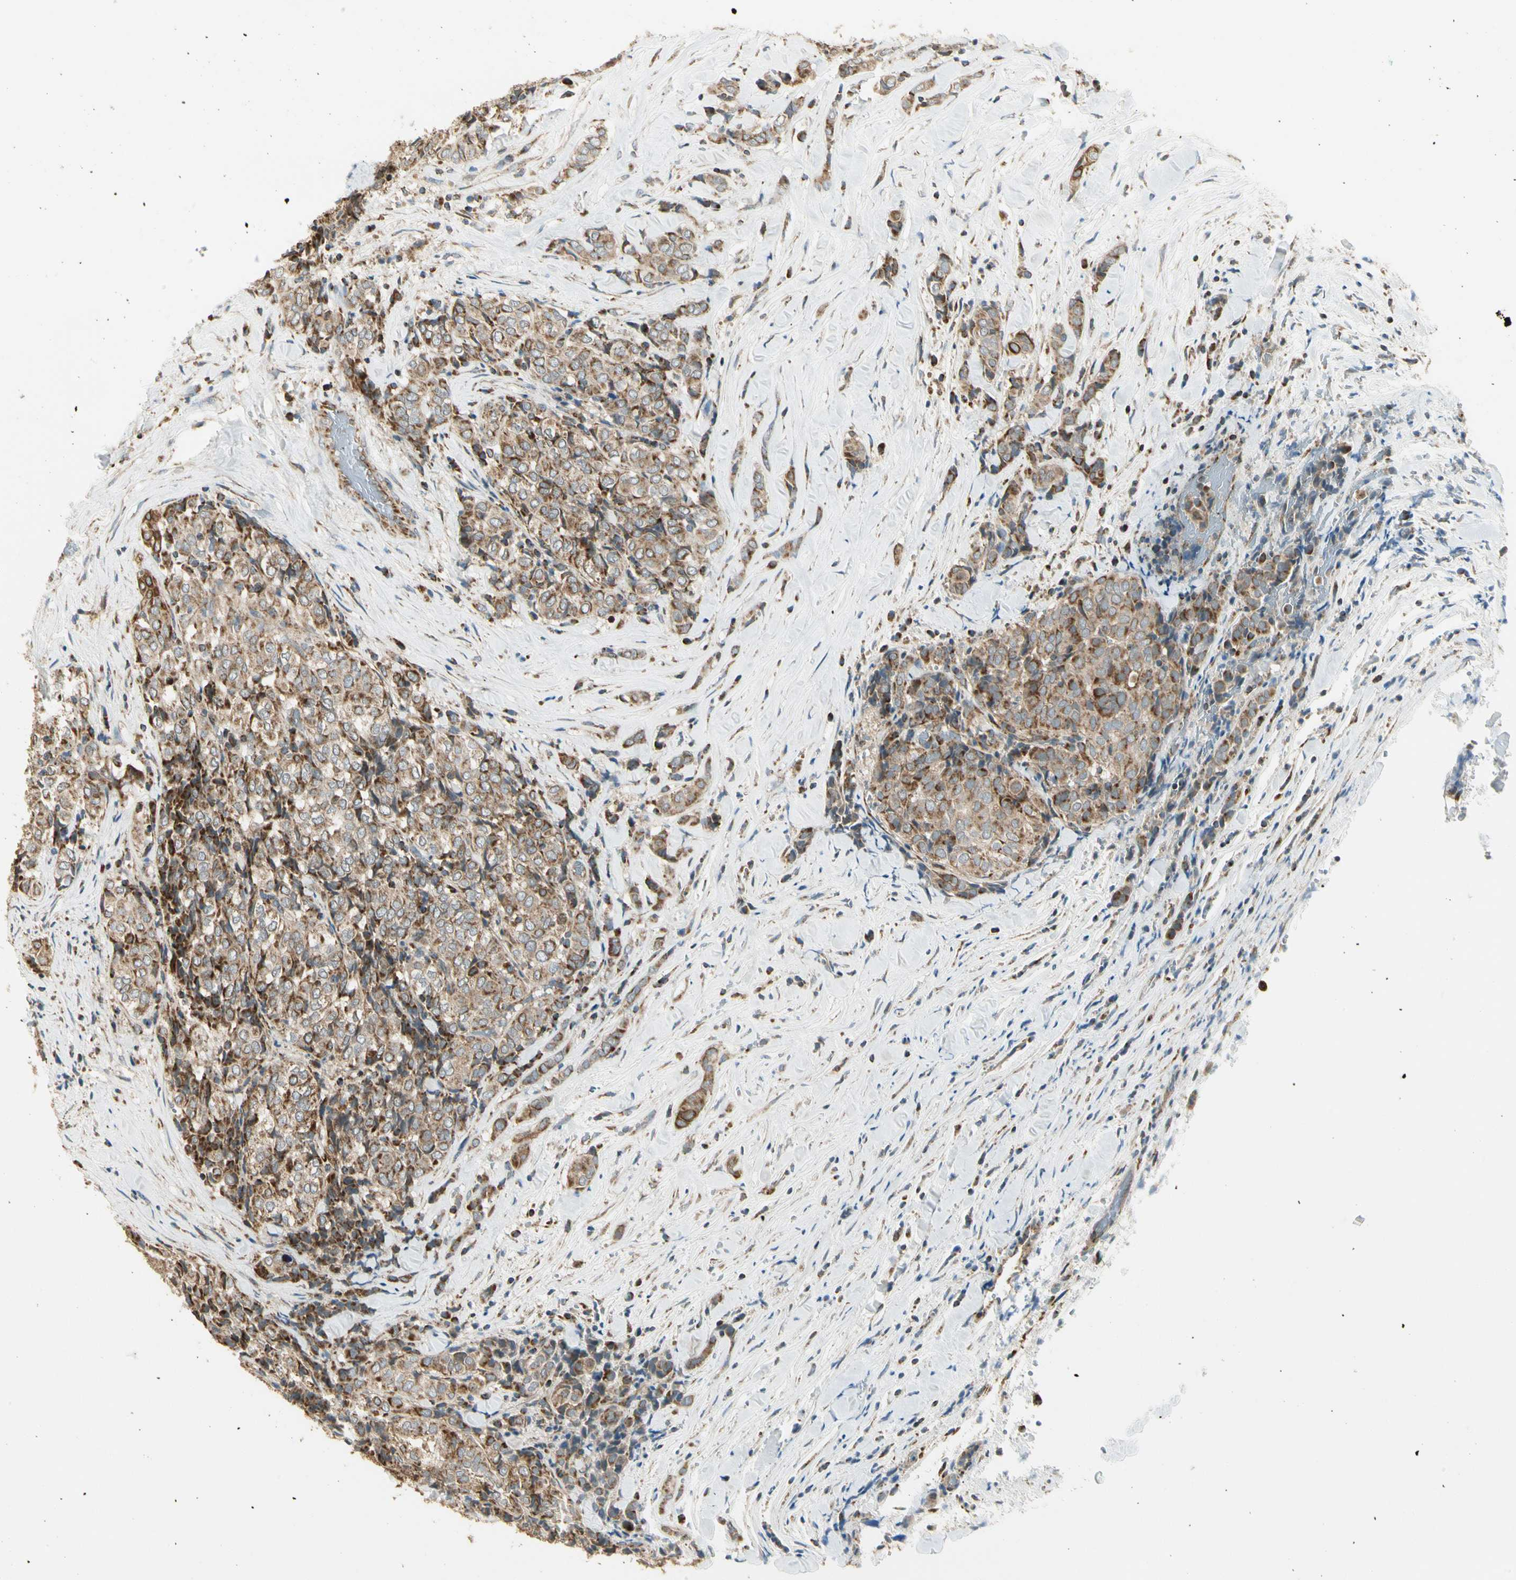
{"staining": {"intensity": "moderate", "quantity": "25%-75%", "location": "cytoplasmic/membranous"}, "tissue": "thyroid cancer", "cell_type": "Tumor cells", "image_type": "cancer", "snomed": [{"axis": "morphology", "description": "Normal tissue, NOS"}, {"axis": "morphology", "description": "Papillary adenocarcinoma, NOS"}, {"axis": "topography", "description": "Thyroid gland"}], "caption": "Immunohistochemical staining of thyroid papillary adenocarcinoma shows medium levels of moderate cytoplasmic/membranous protein staining in about 25%-75% of tumor cells. Using DAB (3,3'-diaminobenzidine) (brown) and hematoxylin (blue) stains, captured at high magnification using brightfield microscopy.", "gene": "EPHB3", "patient": {"sex": "female", "age": 30}}